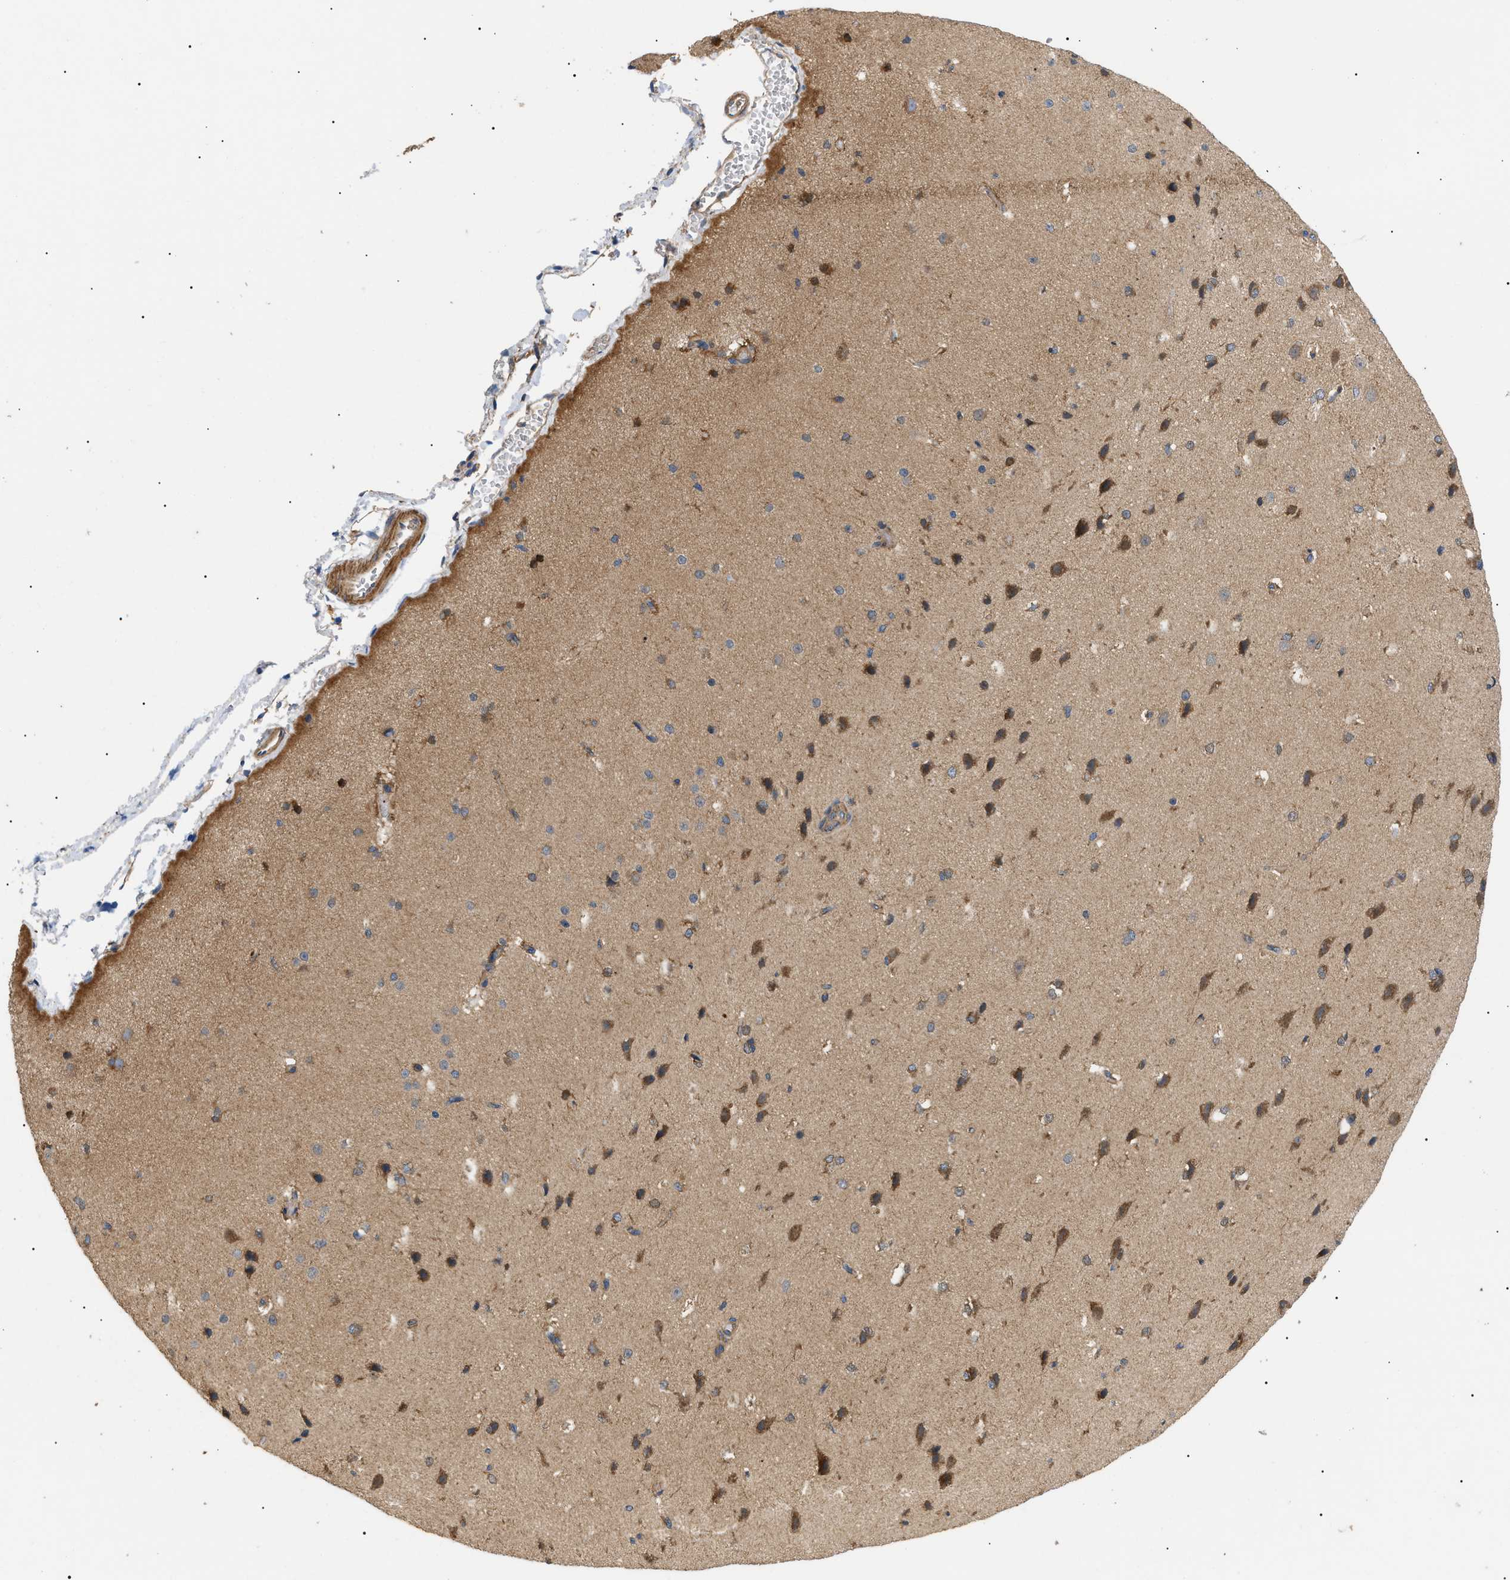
{"staining": {"intensity": "moderate", "quantity": "25%-75%", "location": "cytoplasmic/membranous"}, "tissue": "cerebral cortex", "cell_type": "Endothelial cells", "image_type": "normal", "snomed": [{"axis": "morphology", "description": "Normal tissue, NOS"}, {"axis": "morphology", "description": "Developmental malformation"}, {"axis": "topography", "description": "Cerebral cortex"}], "caption": "This image reveals normal cerebral cortex stained with IHC to label a protein in brown. The cytoplasmic/membranous of endothelial cells show moderate positivity for the protein. Nuclei are counter-stained blue.", "gene": "PPM1B", "patient": {"sex": "female", "age": 30}}